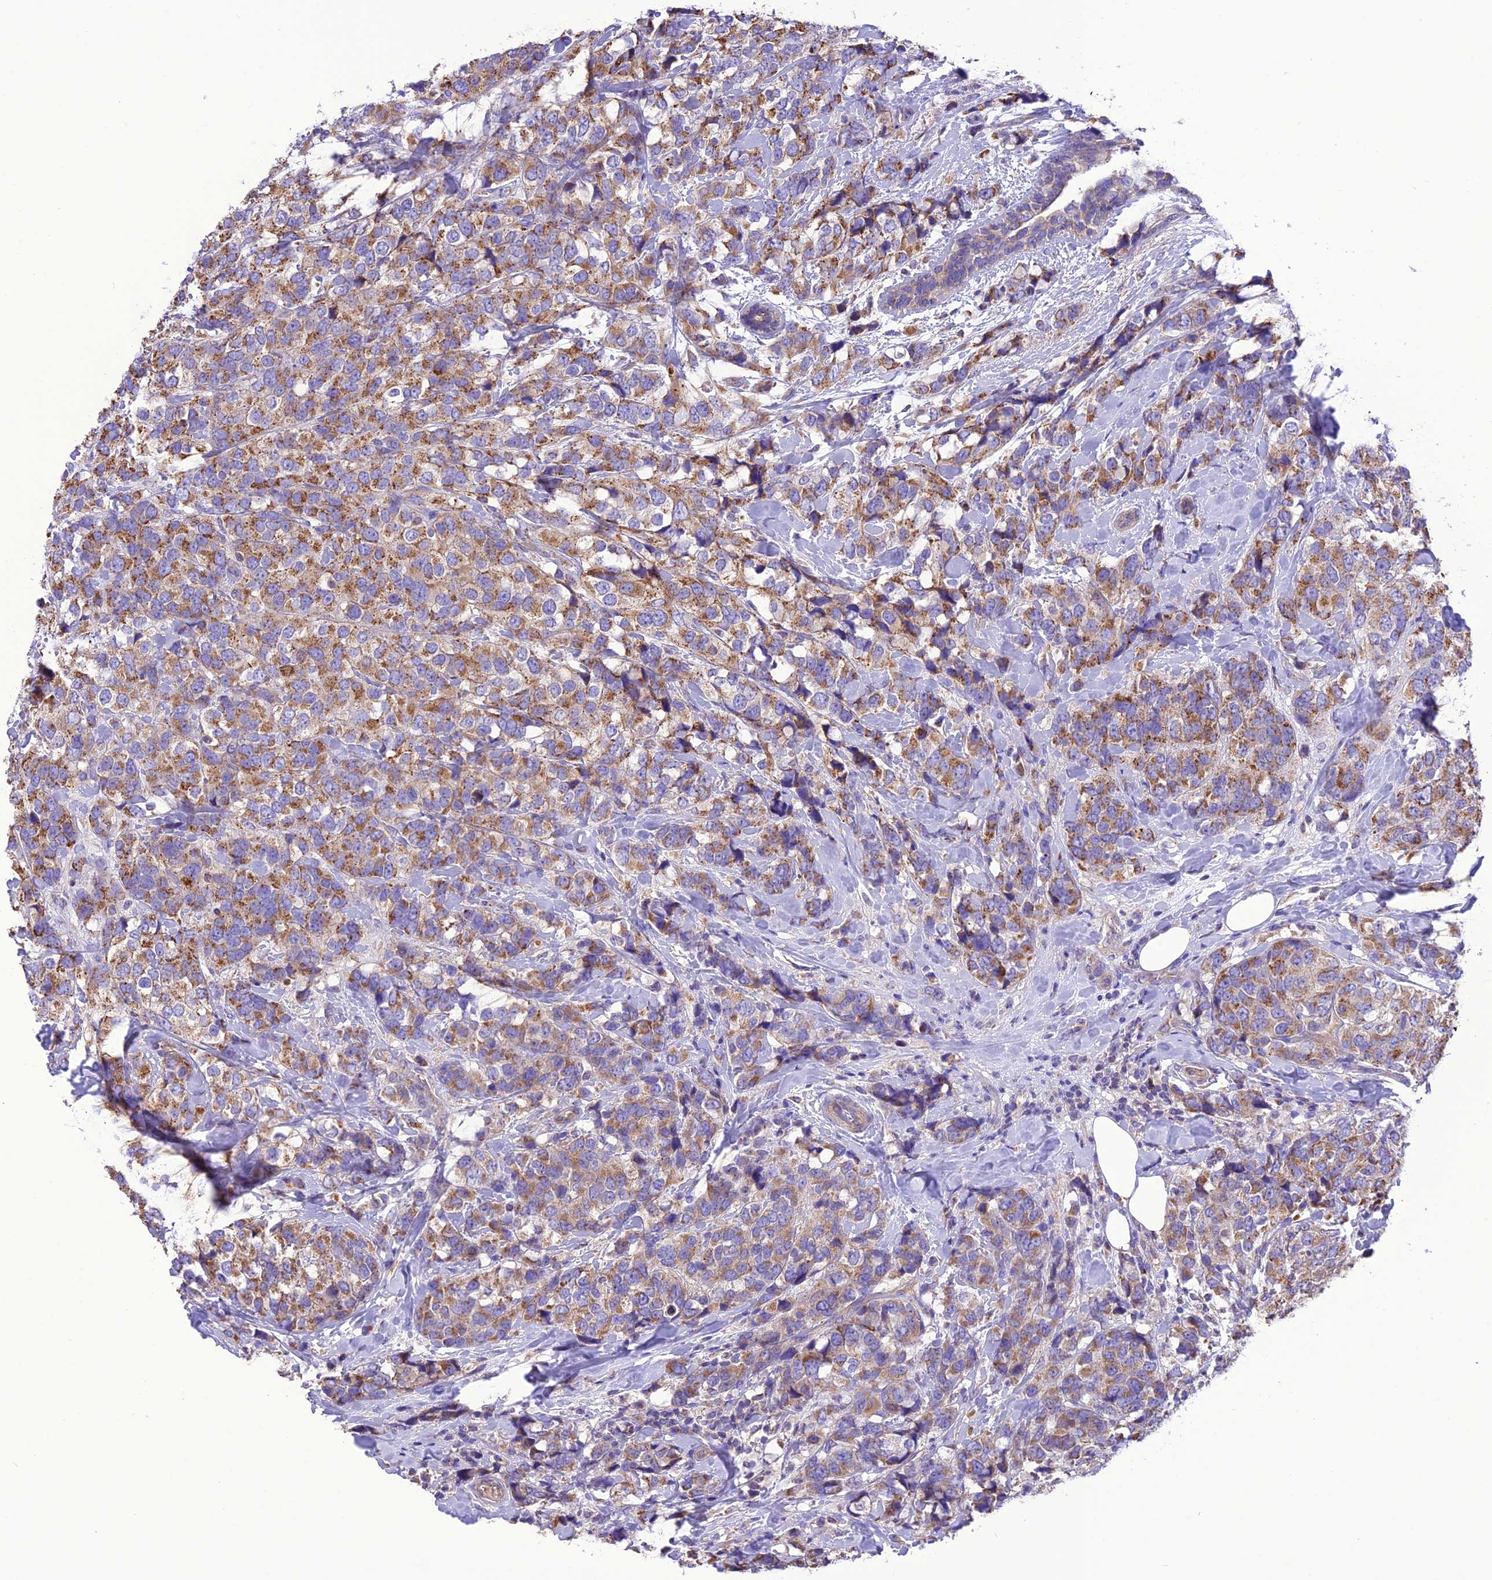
{"staining": {"intensity": "moderate", "quantity": ">75%", "location": "cytoplasmic/membranous"}, "tissue": "breast cancer", "cell_type": "Tumor cells", "image_type": "cancer", "snomed": [{"axis": "morphology", "description": "Lobular carcinoma"}, {"axis": "topography", "description": "Breast"}], "caption": "This is an image of IHC staining of breast cancer (lobular carcinoma), which shows moderate expression in the cytoplasmic/membranous of tumor cells.", "gene": "MAP3K12", "patient": {"sex": "female", "age": 59}}